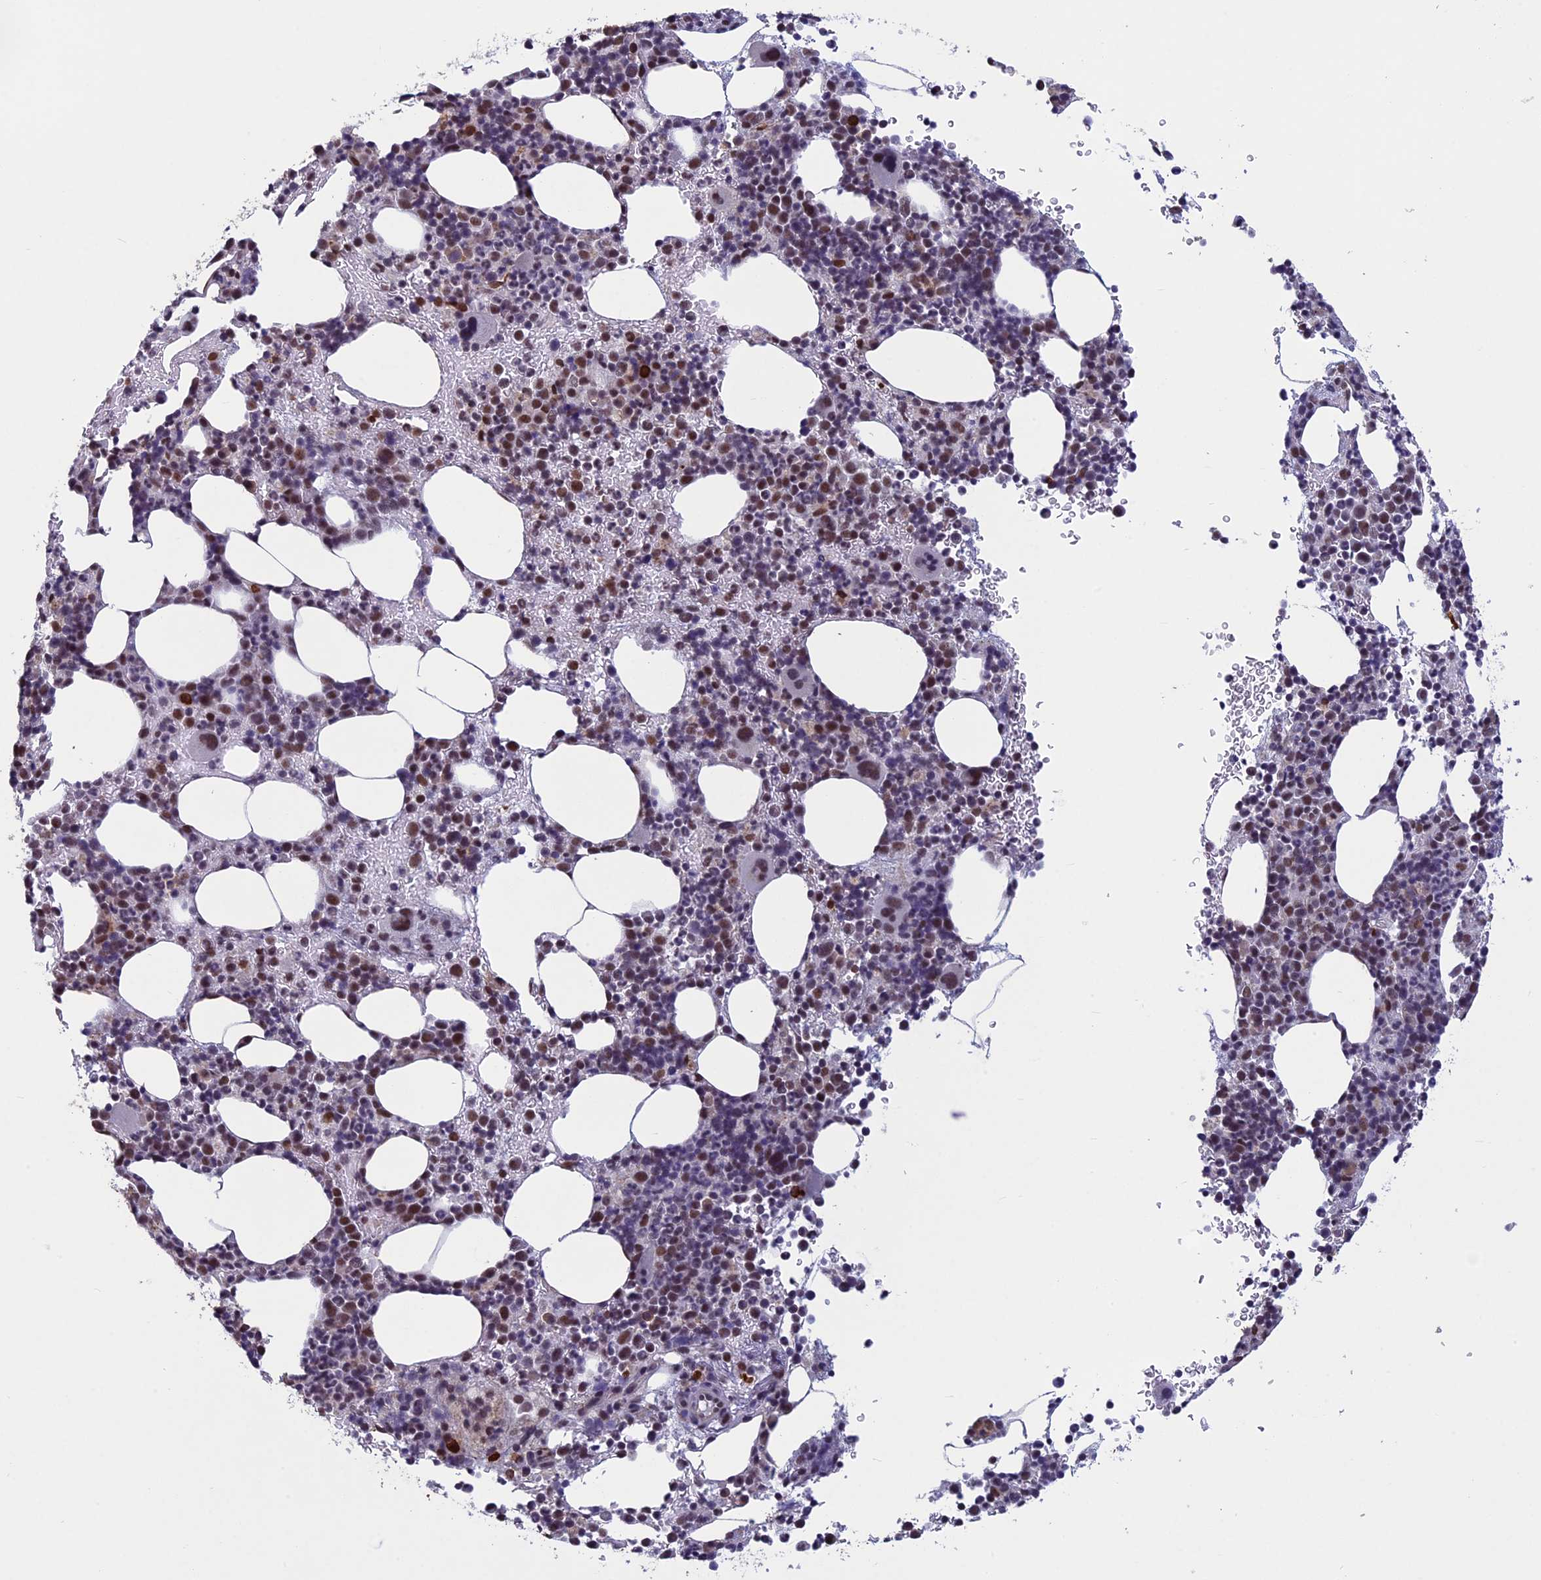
{"staining": {"intensity": "moderate", "quantity": "25%-75%", "location": "cytoplasmic/membranous,nuclear"}, "tissue": "bone marrow", "cell_type": "Hematopoietic cells", "image_type": "normal", "snomed": [{"axis": "morphology", "description": "Normal tissue, NOS"}, {"axis": "topography", "description": "Bone marrow"}], "caption": "Bone marrow stained for a protein displays moderate cytoplasmic/membranous,nuclear positivity in hematopoietic cells.", "gene": "RNF40", "patient": {"sex": "female", "age": 82}}